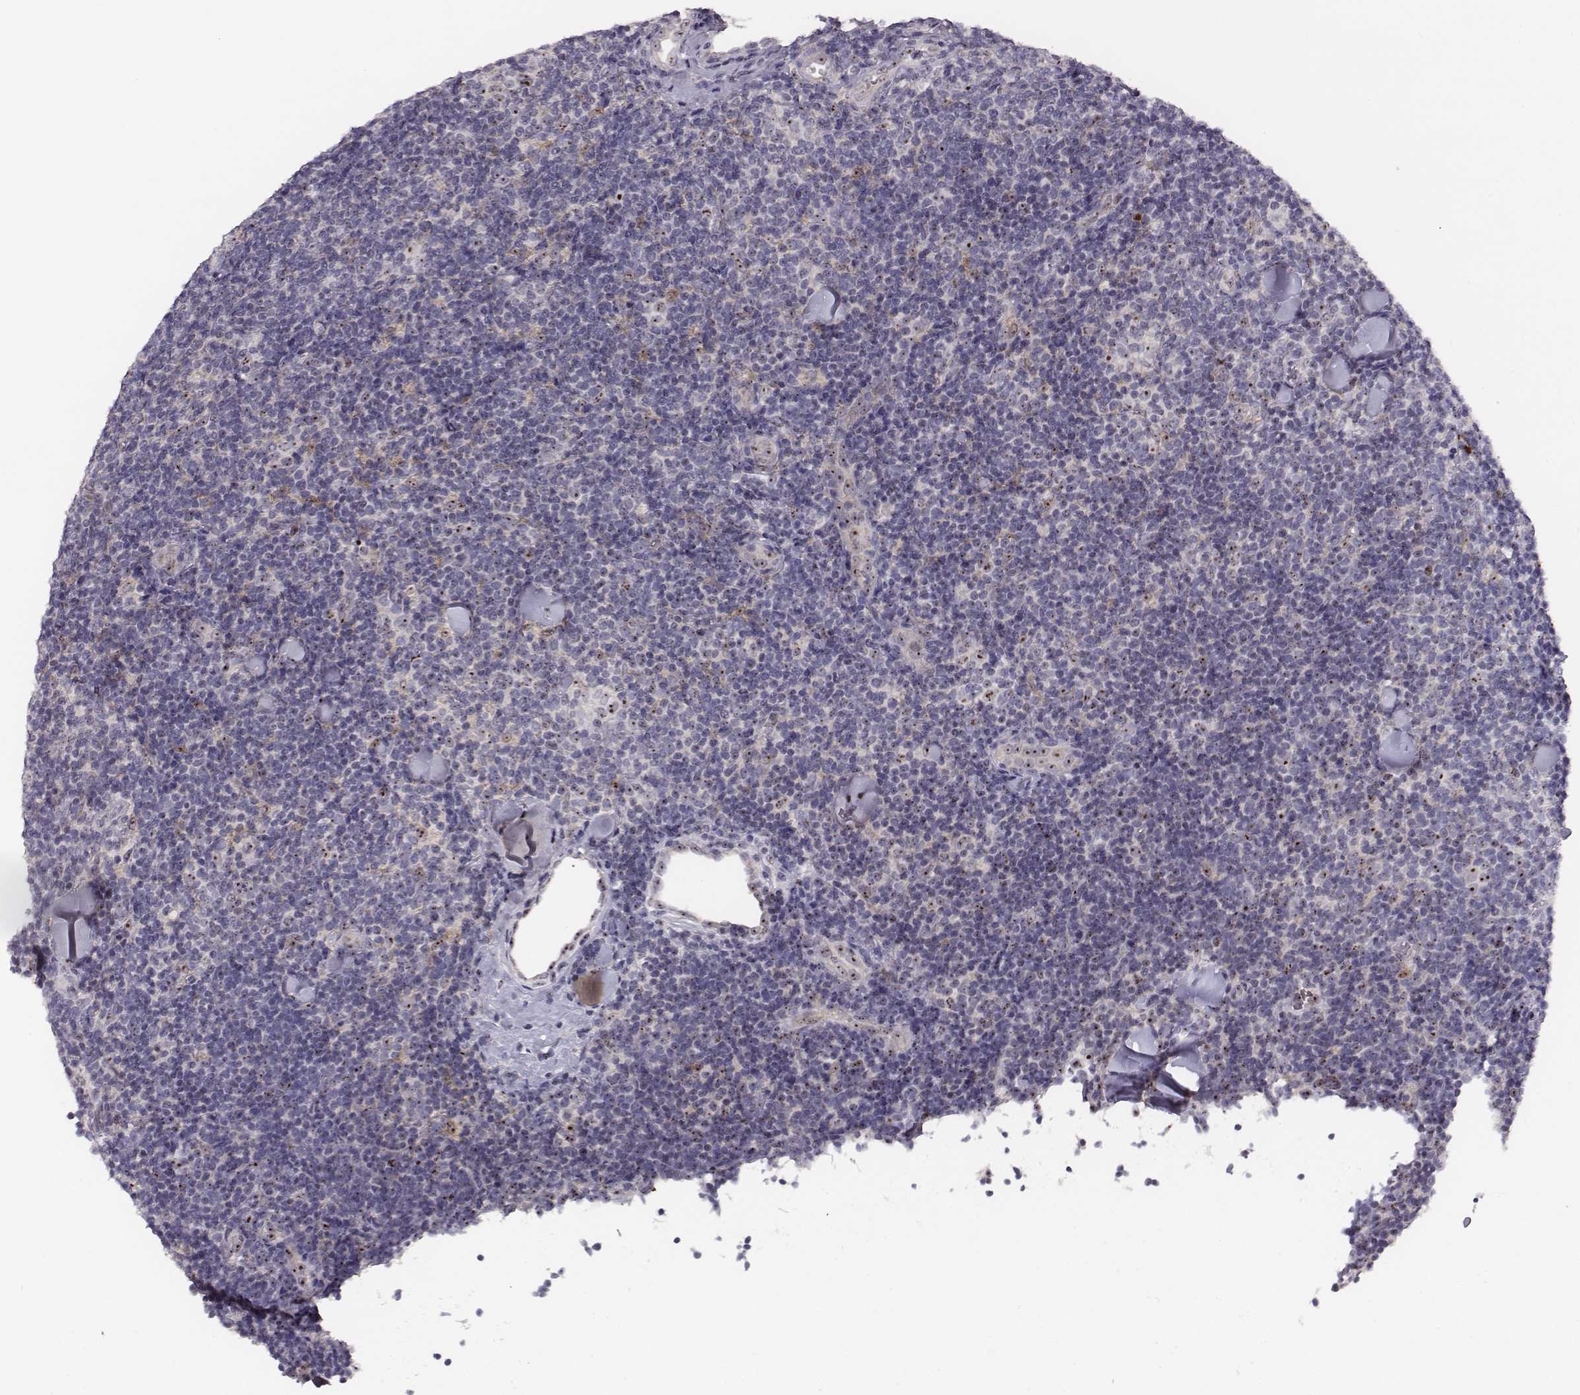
{"staining": {"intensity": "strong", "quantity": "<25%", "location": "nuclear"}, "tissue": "lymphoma", "cell_type": "Tumor cells", "image_type": "cancer", "snomed": [{"axis": "morphology", "description": "Malignant lymphoma, non-Hodgkin's type, Low grade"}, {"axis": "topography", "description": "Lymph node"}], "caption": "Approximately <25% of tumor cells in human malignant lymphoma, non-Hodgkin's type (low-grade) reveal strong nuclear protein staining as visualized by brown immunohistochemical staining.", "gene": "NIFK", "patient": {"sex": "female", "age": 56}}